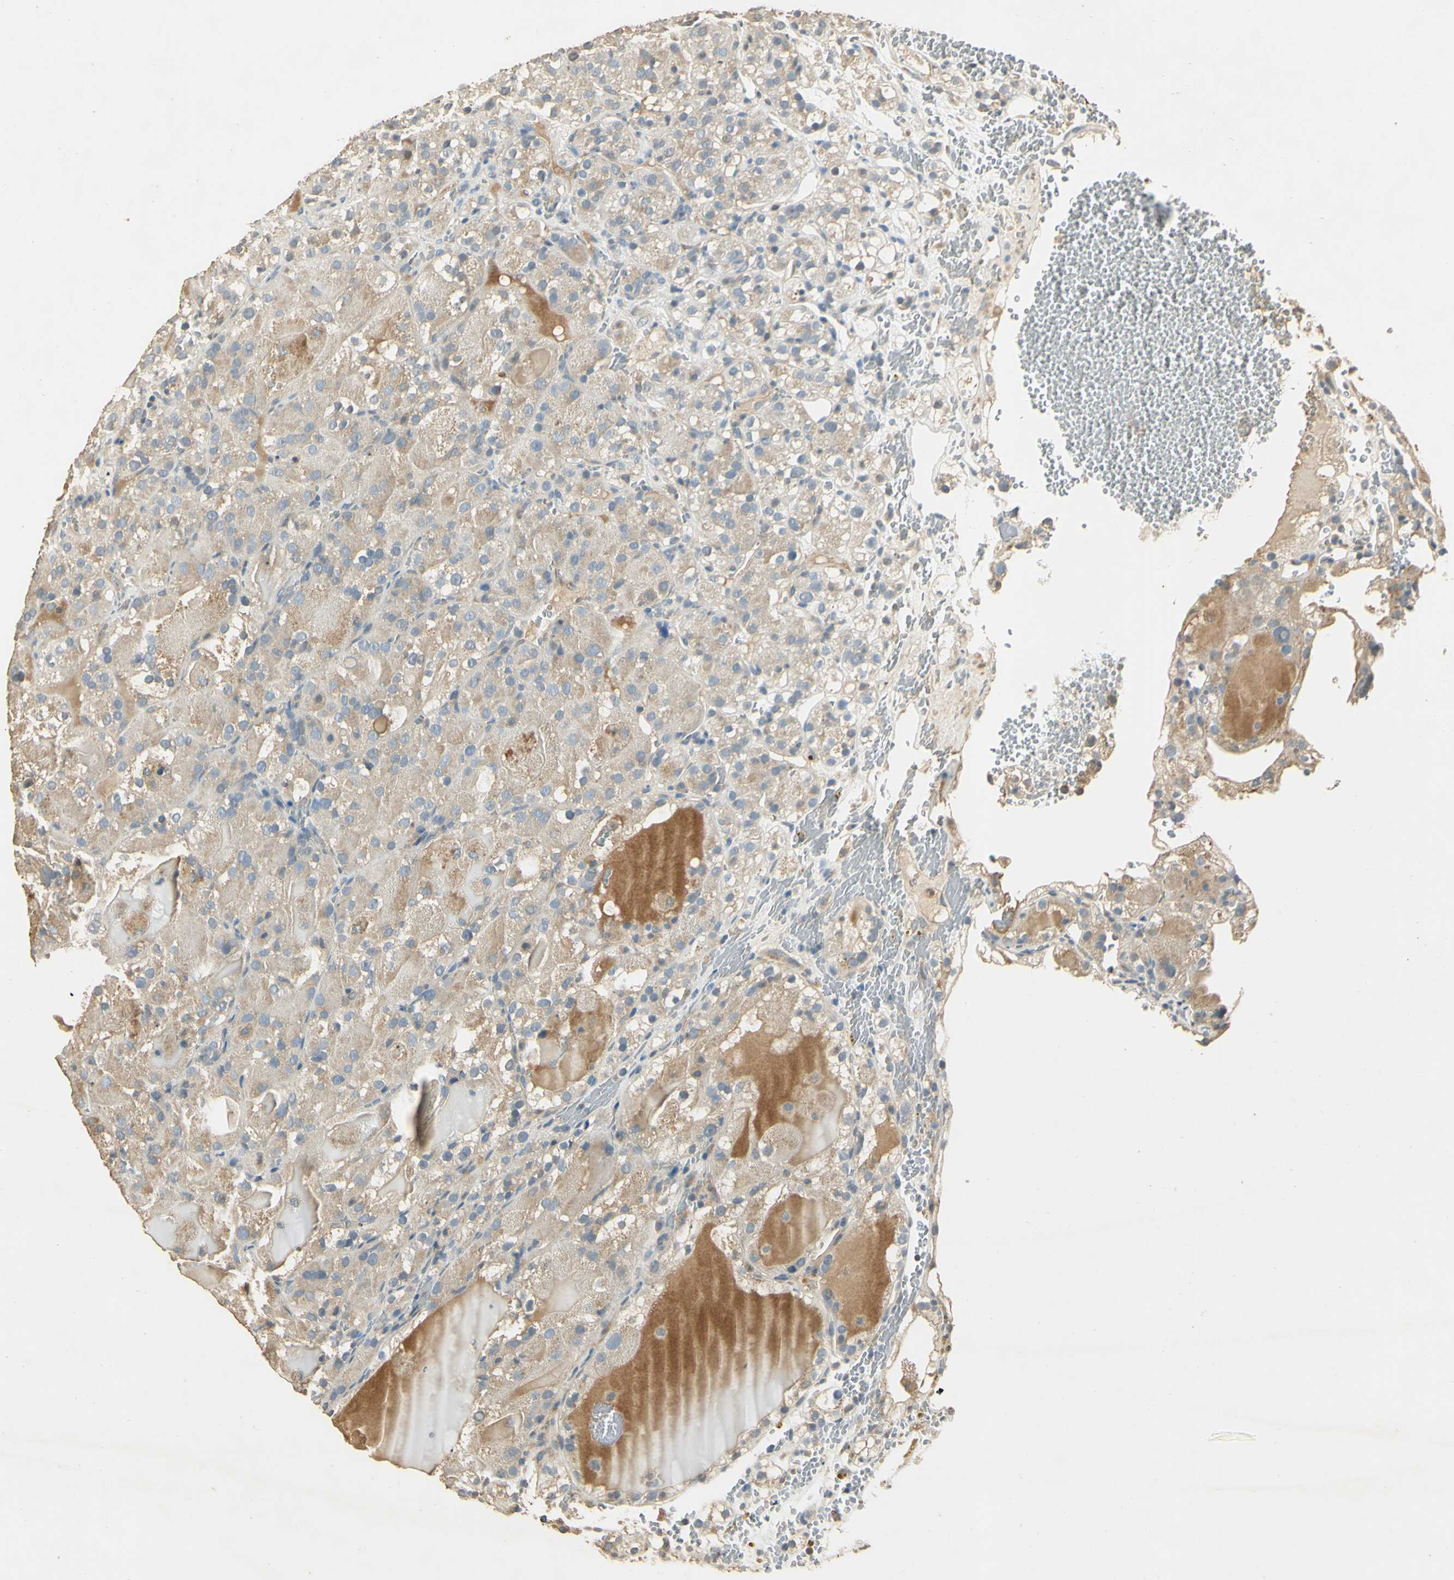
{"staining": {"intensity": "weak", "quantity": "25%-75%", "location": "cytoplasmic/membranous"}, "tissue": "renal cancer", "cell_type": "Tumor cells", "image_type": "cancer", "snomed": [{"axis": "morphology", "description": "Normal tissue, NOS"}, {"axis": "morphology", "description": "Adenocarcinoma, NOS"}, {"axis": "topography", "description": "Kidney"}], "caption": "Immunohistochemistry (IHC) of adenocarcinoma (renal) shows low levels of weak cytoplasmic/membranous staining in about 25%-75% of tumor cells. Immunohistochemistry (IHC) stains the protein of interest in brown and the nuclei are stained blue.", "gene": "UXS1", "patient": {"sex": "male", "age": 61}}